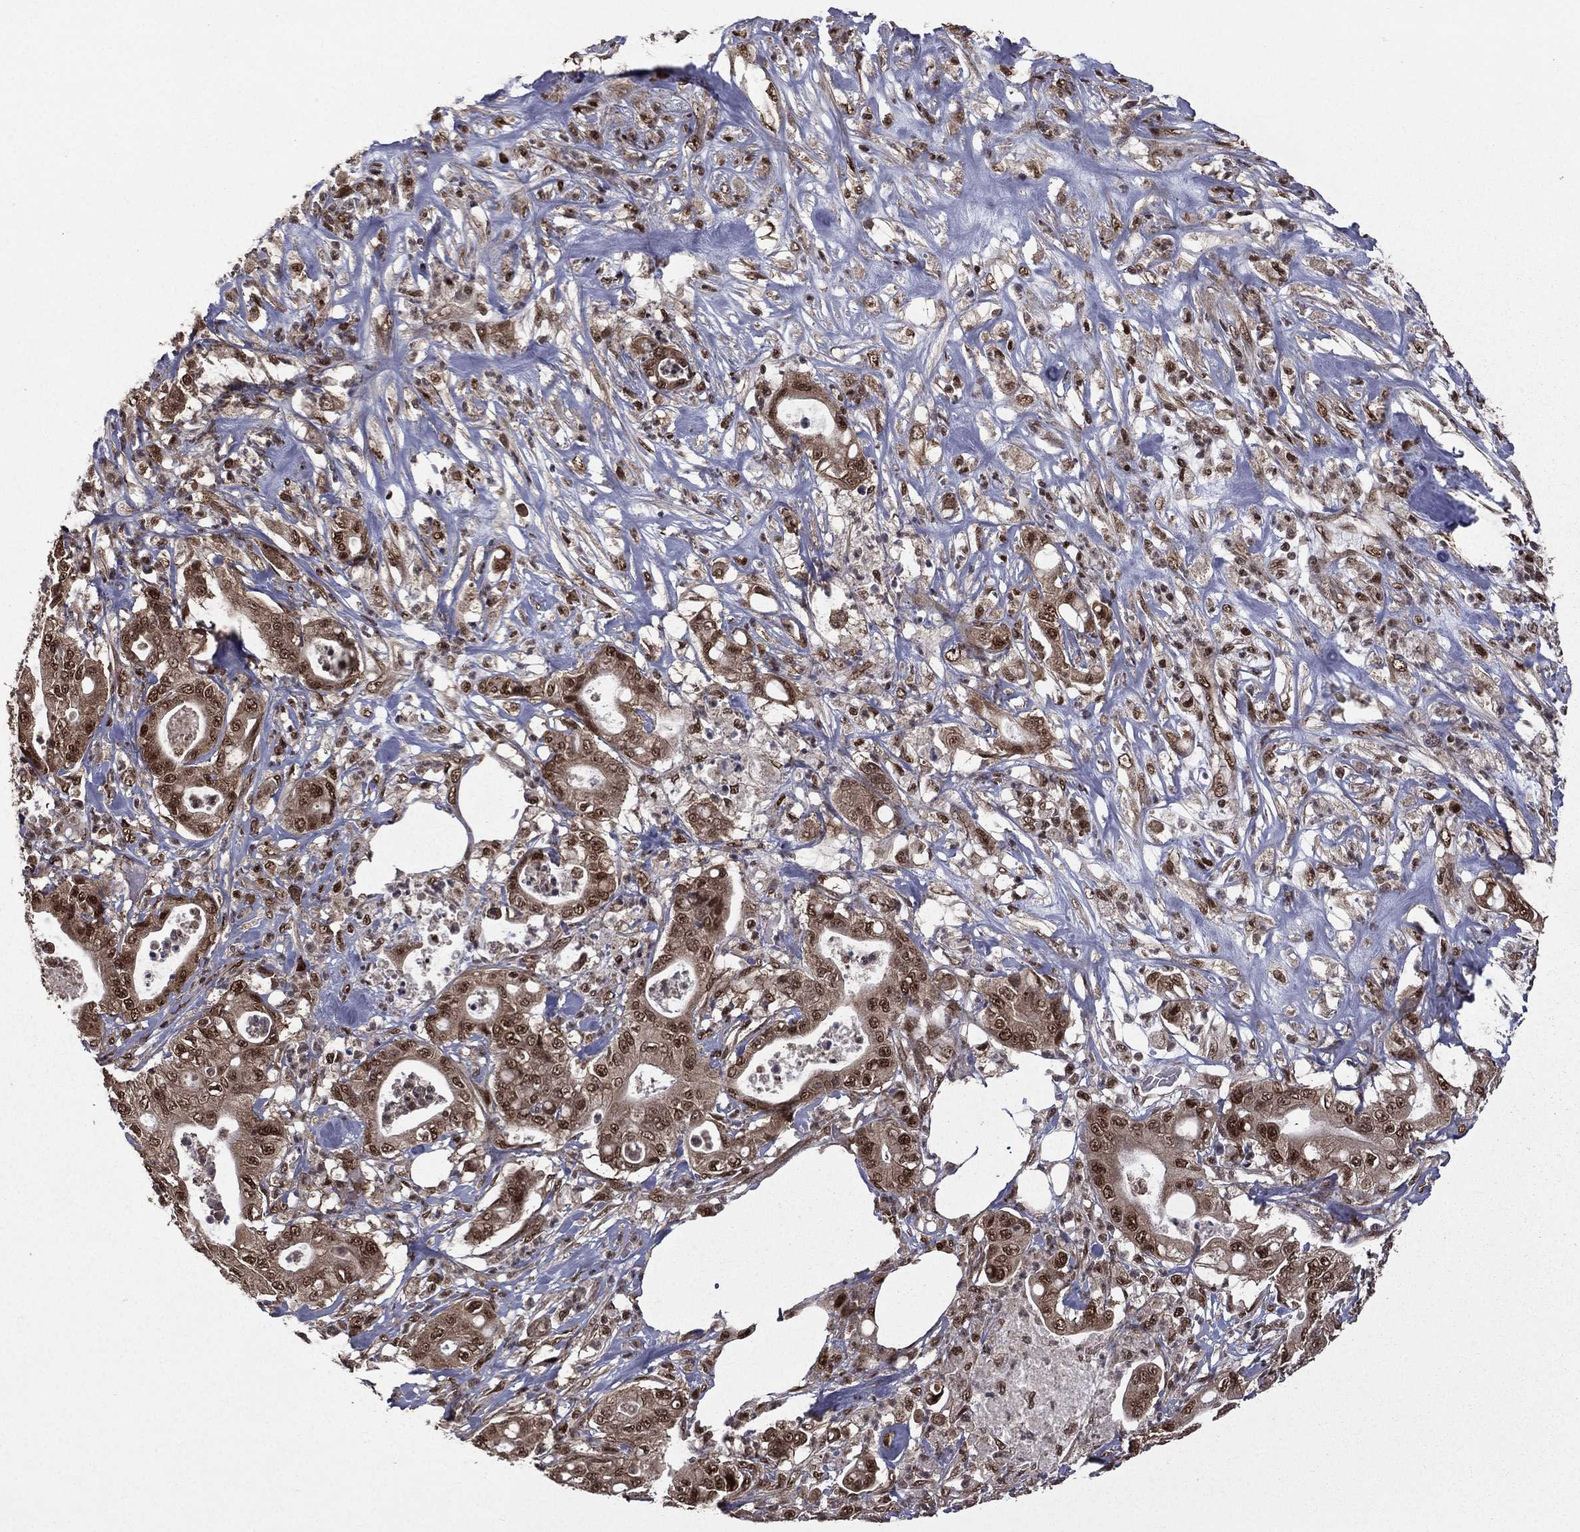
{"staining": {"intensity": "strong", "quantity": "25%-75%", "location": "nuclear"}, "tissue": "pancreatic cancer", "cell_type": "Tumor cells", "image_type": "cancer", "snomed": [{"axis": "morphology", "description": "Adenocarcinoma, NOS"}, {"axis": "topography", "description": "Pancreas"}], "caption": "Adenocarcinoma (pancreatic) was stained to show a protein in brown. There is high levels of strong nuclear expression in approximately 25%-75% of tumor cells. The staining is performed using DAB brown chromogen to label protein expression. The nuclei are counter-stained blue using hematoxylin.", "gene": "JMJD6", "patient": {"sex": "male", "age": 71}}